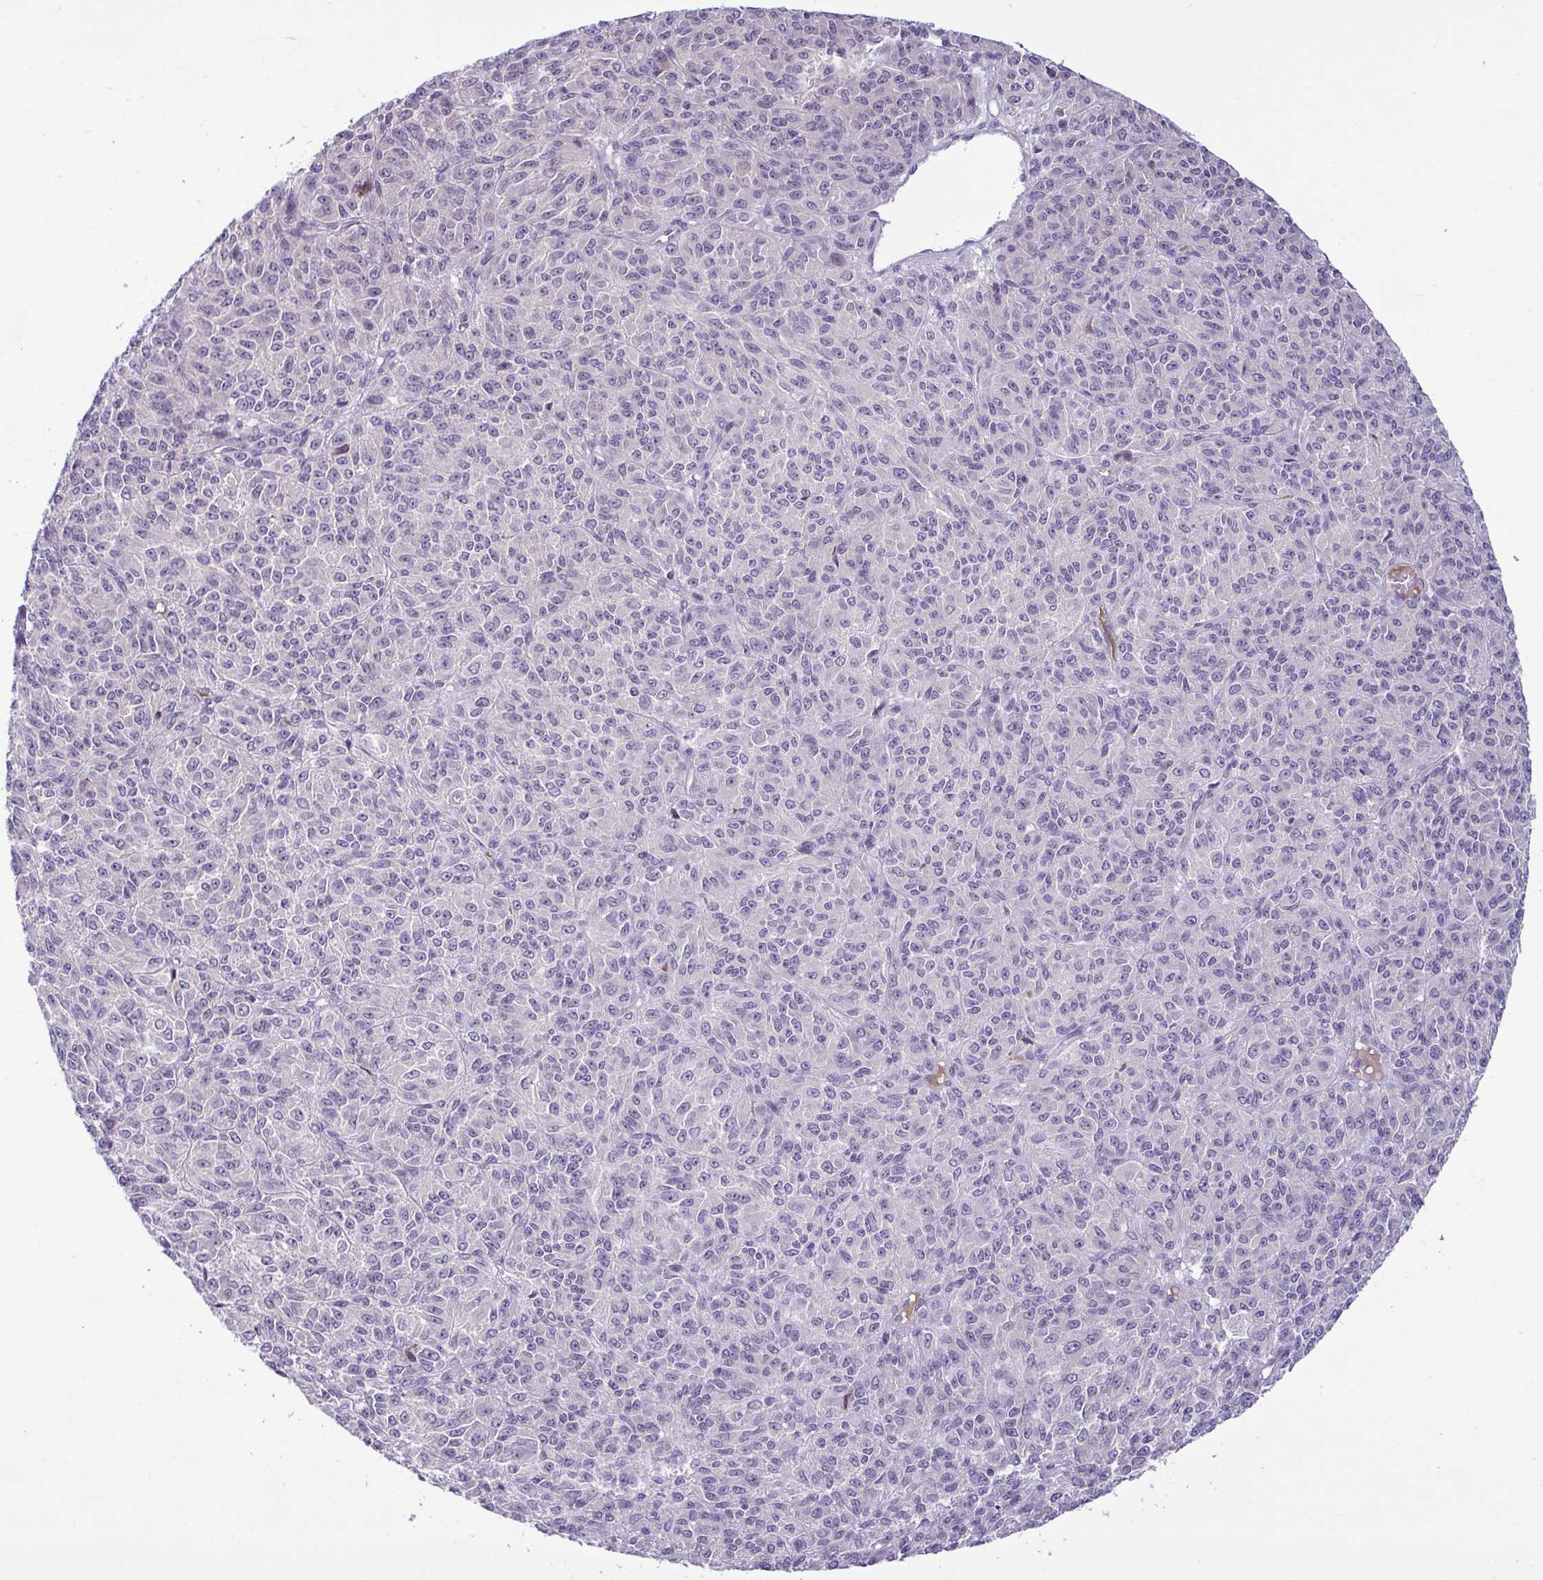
{"staining": {"intensity": "negative", "quantity": "none", "location": "none"}, "tissue": "melanoma", "cell_type": "Tumor cells", "image_type": "cancer", "snomed": [{"axis": "morphology", "description": "Malignant melanoma, Metastatic site"}, {"axis": "topography", "description": "Brain"}], "caption": "The photomicrograph shows no staining of tumor cells in malignant melanoma (metastatic site).", "gene": "SYNPO2L", "patient": {"sex": "female", "age": 56}}